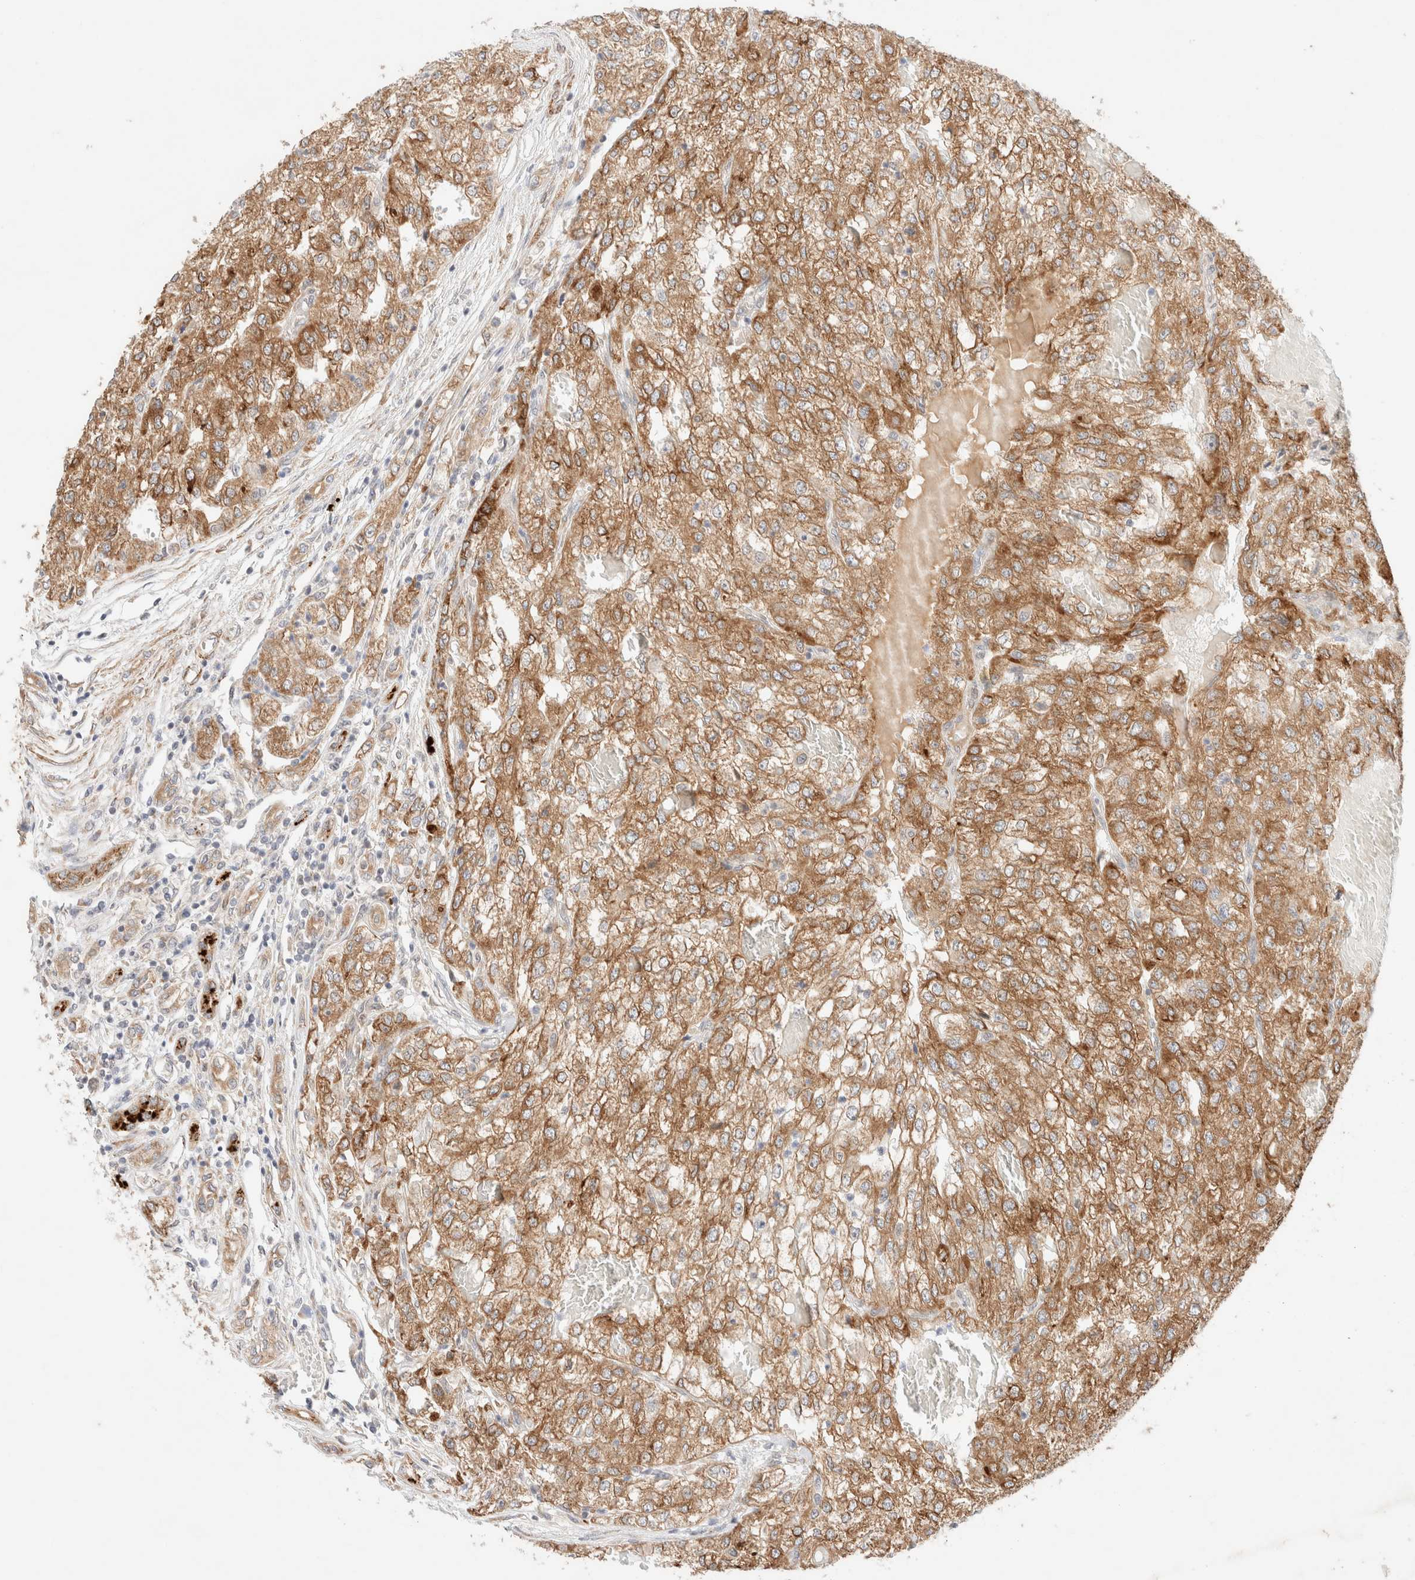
{"staining": {"intensity": "moderate", "quantity": ">75%", "location": "cytoplasmic/membranous"}, "tissue": "renal cancer", "cell_type": "Tumor cells", "image_type": "cancer", "snomed": [{"axis": "morphology", "description": "Adenocarcinoma, NOS"}, {"axis": "topography", "description": "Kidney"}], "caption": "Immunohistochemical staining of human adenocarcinoma (renal) reveals medium levels of moderate cytoplasmic/membranous staining in about >75% of tumor cells.", "gene": "RRP15", "patient": {"sex": "female", "age": 54}}